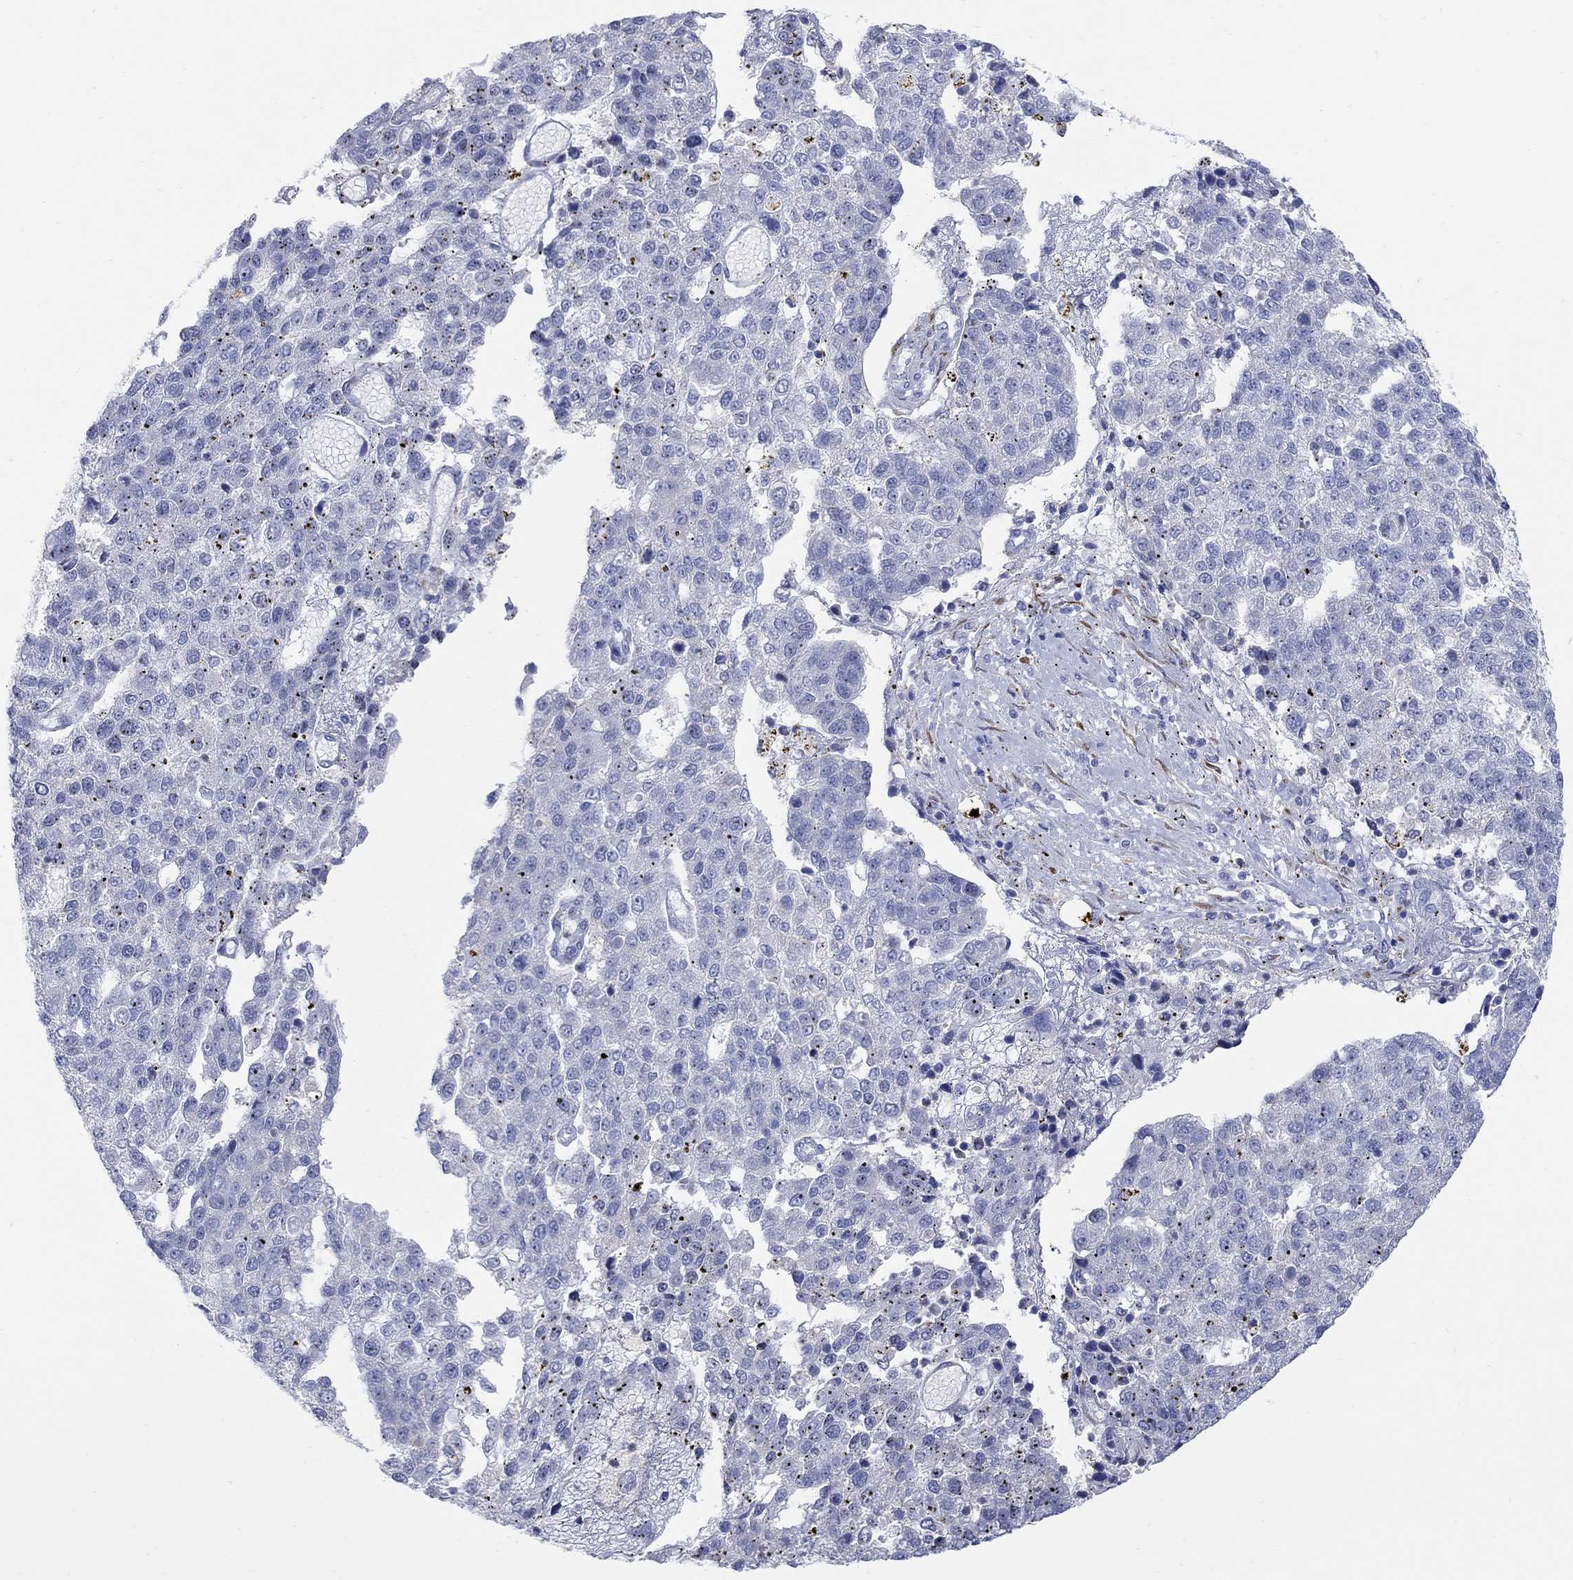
{"staining": {"intensity": "negative", "quantity": "none", "location": "none"}, "tissue": "pancreatic cancer", "cell_type": "Tumor cells", "image_type": "cancer", "snomed": [{"axis": "morphology", "description": "Adenocarcinoma, NOS"}, {"axis": "topography", "description": "Pancreas"}], "caption": "Immunohistochemical staining of human pancreatic cancer (adenocarcinoma) displays no significant staining in tumor cells. (Stains: DAB immunohistochemistry (IHC) with hematoxylin counter stain, Microscopy: brightfield microscopy at high magnification).", "gene": "REEP2", "patient": {"sex": "female", "age": 61}}